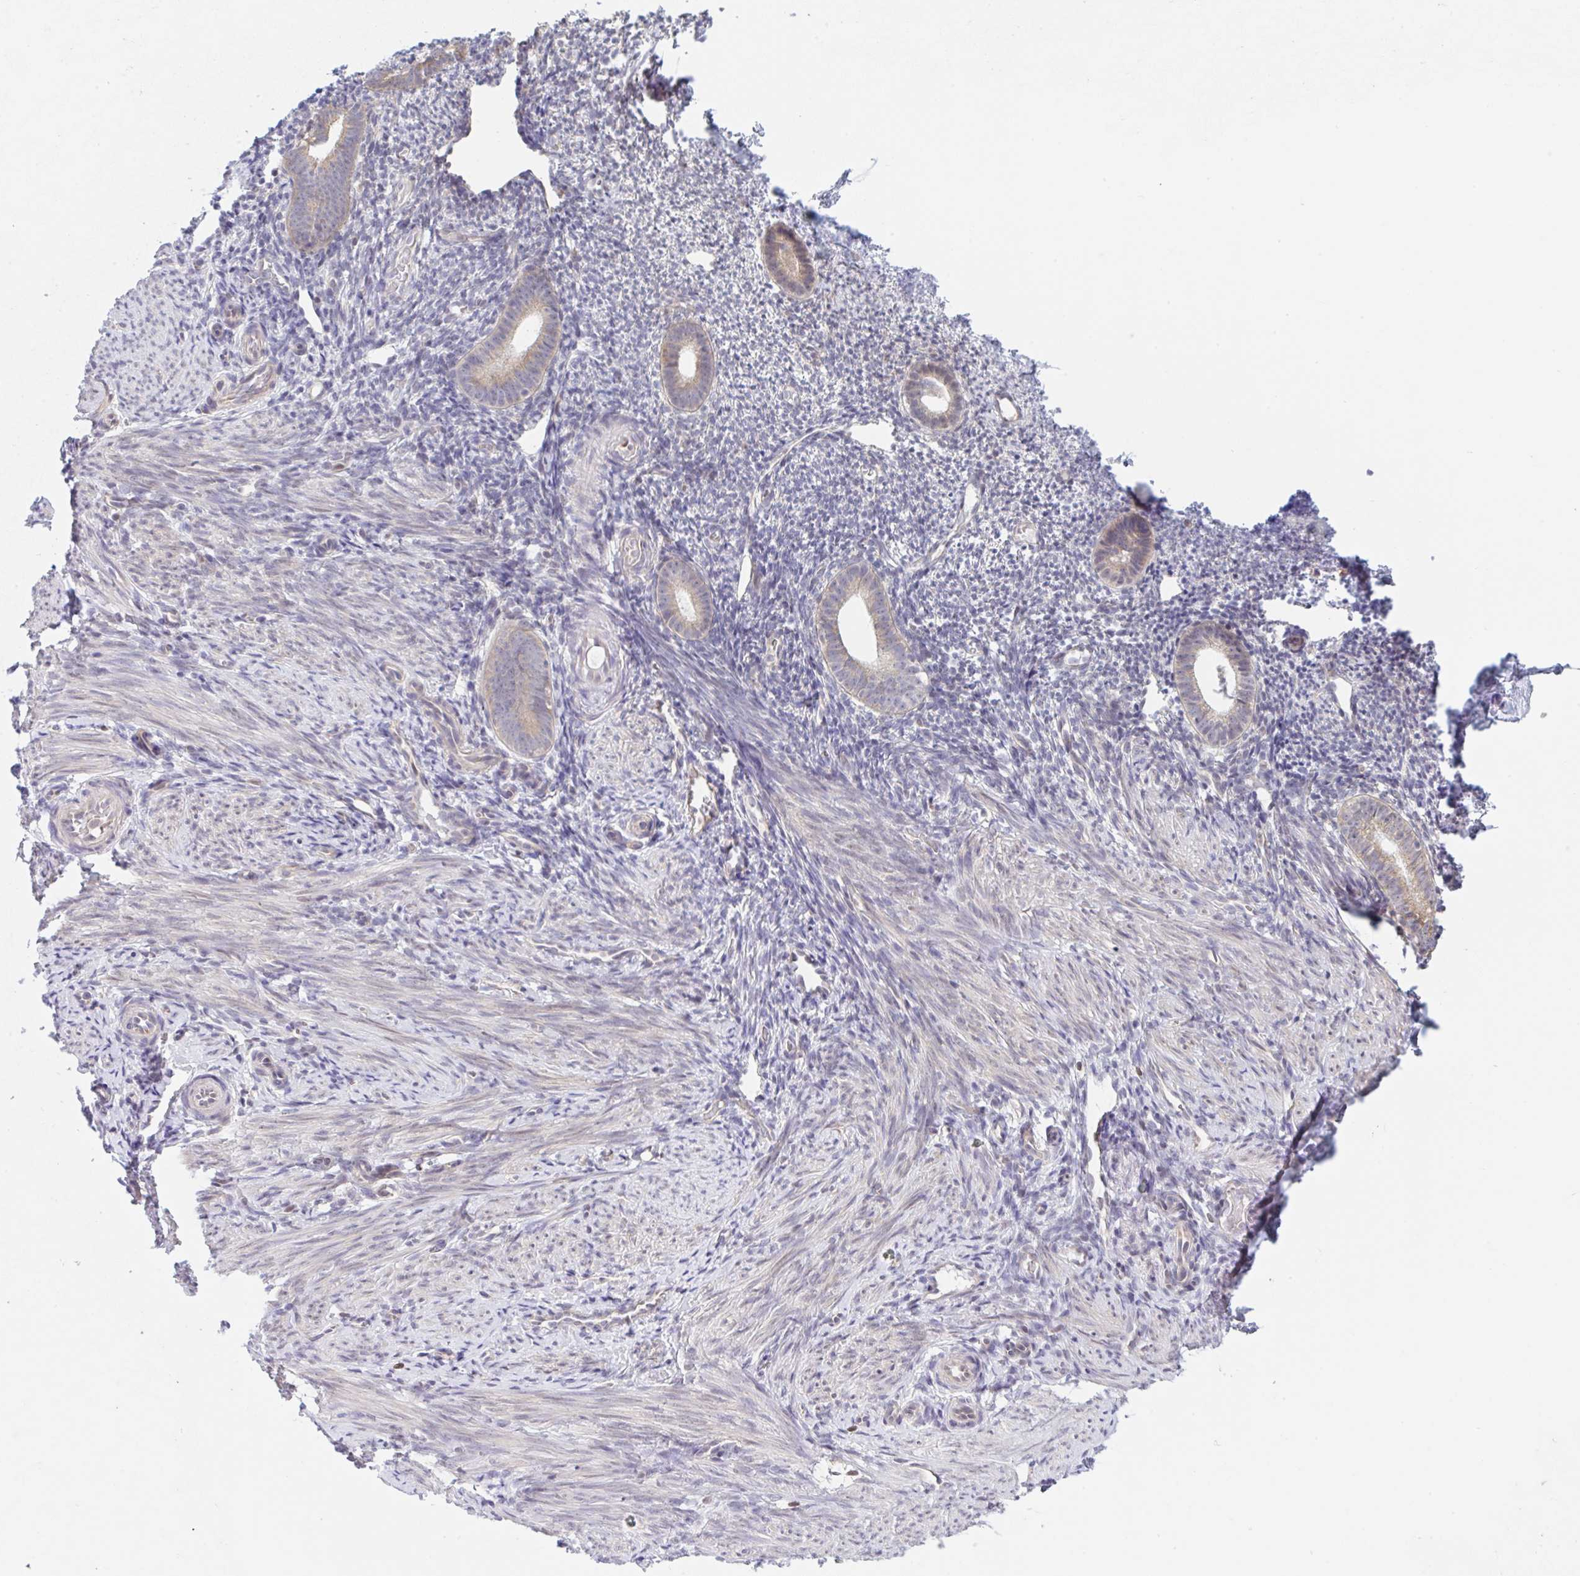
{"staining": {"intensity": "negative", "quantity": "none", "location": "none"}, "tissue": "endometrium", "cell_type": "Cells in endometrial stroma", "image_type": "normal", "snomed": [{"axis": "morphology", "description": "Normal tissue, NOS"}, {"axis": "topography", "description": "Endometrium"}], "caption": "This is an immunohistochemistry (IHC) micrograph of unremarkable endometrium. There is no expression in cells in endometrial stroma.", "gene": "TBPL2", "patient": {"sex": "female", "age": 39}}